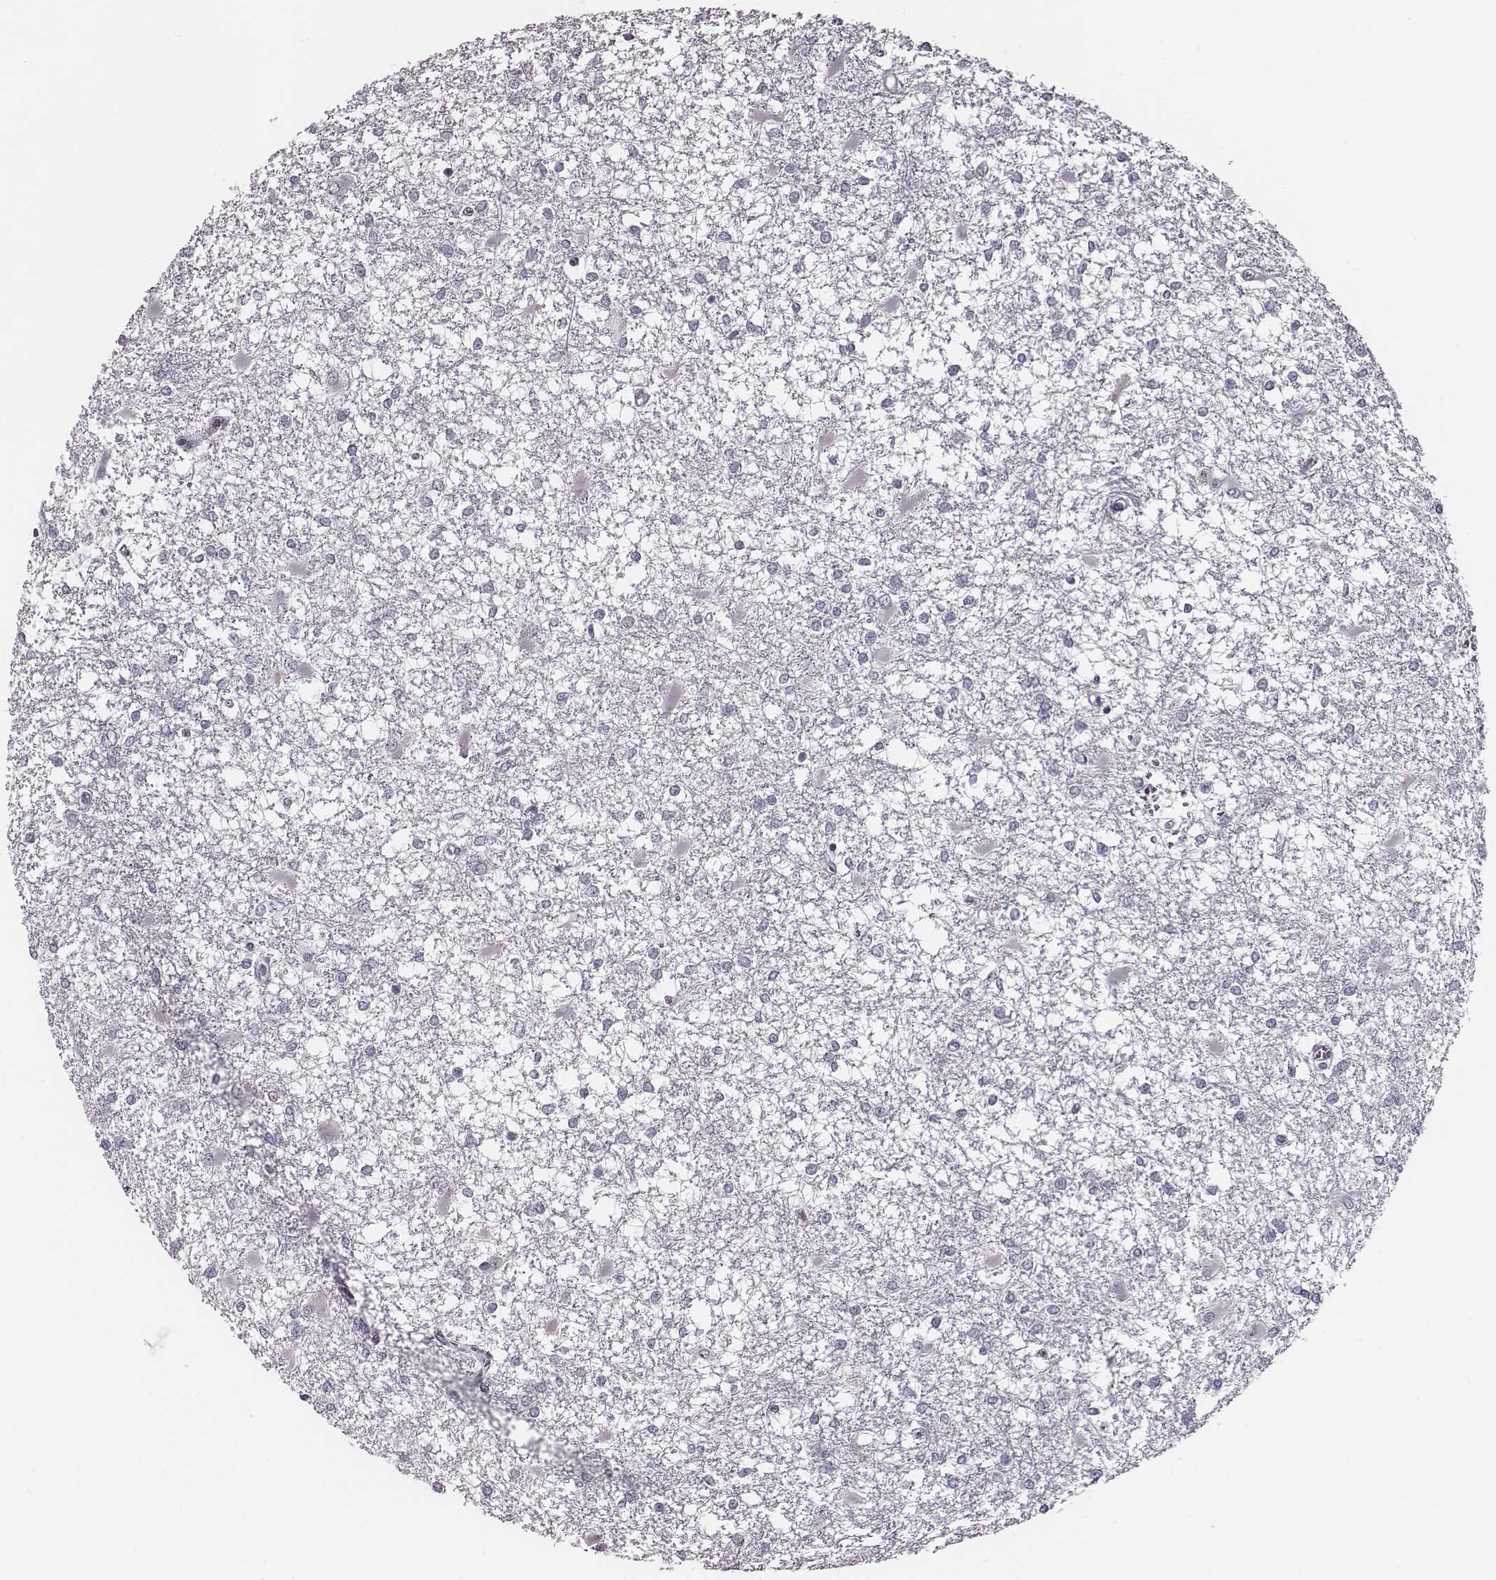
{"staining": {"intensity": "negative", "quantity": "none", "location": "none"}, "tissue": "glioma", "cell_type": "Tumor cells", "image_type": "cancer", "snomed": [{"axis": "morphology", "description": "Glioma, malignant, High grade"}, {"axis": "topography", "description": "Cerebral cortex"}], "caption": "Tumor cells are negative for protein expression in human high-grade glioma (malignant).", "gene": "UBL4B", "patient": {"sex": "male", "age": 79}}